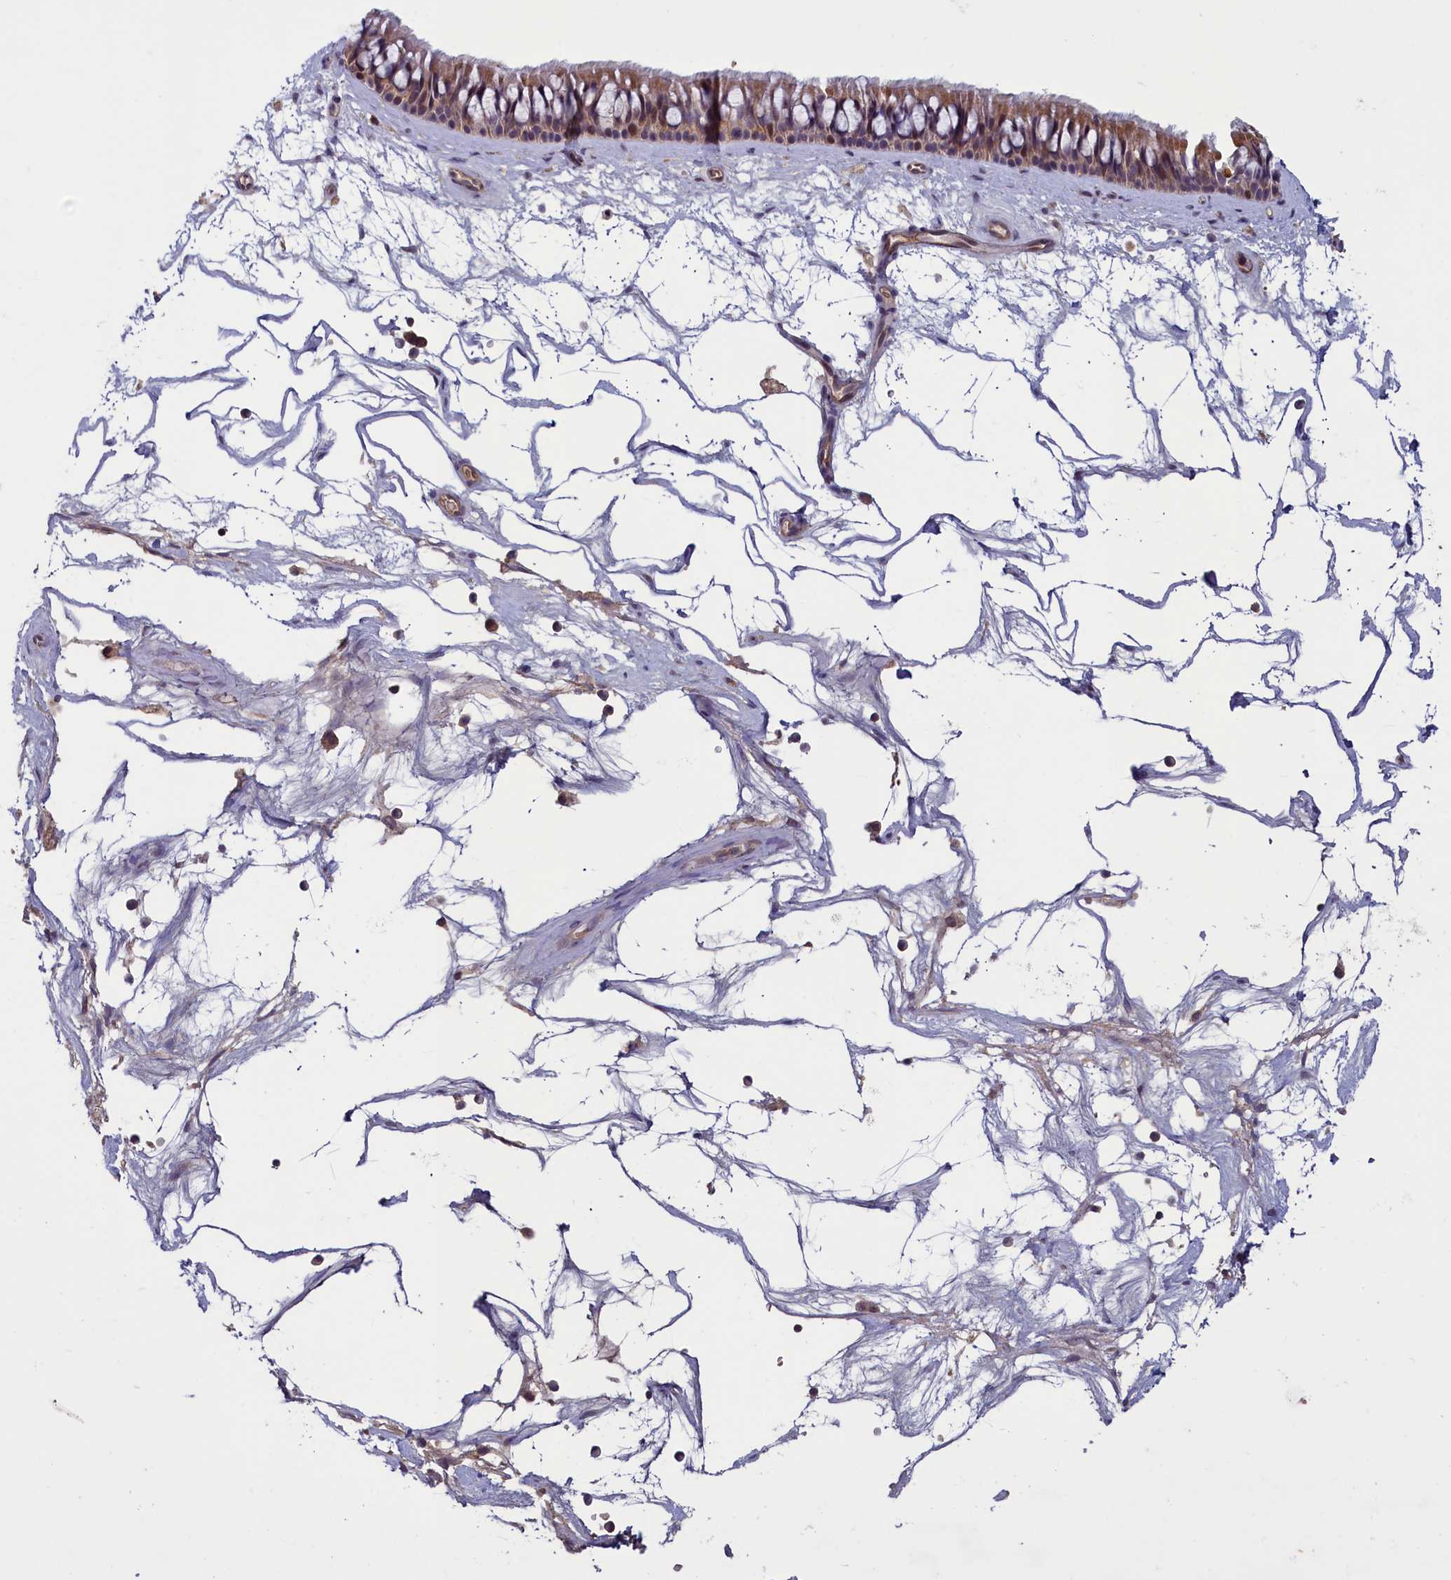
{"staining": {"intensity": "weak", "quantity": "25%-75%", "location": "cytoplasmic/membranous"}, "tissue": "nasopharynx", "cell_type": "Respiratory epithelial cells", "image_type": "normal", "snomed": [{"axis": "morphology", "description": "Normal tissue, NOS"}, {"axis": "topography", "description": "Nasopharynx"}], "caption": "This is an image of immunohistochemistry staining of unremarkable nasopharynx, which shows weak staining in the cytoplasmic/membranous of respiratory epithelial cells.", "gene": "NUBP1", "patient": {"sex": "male", "age": 64}}